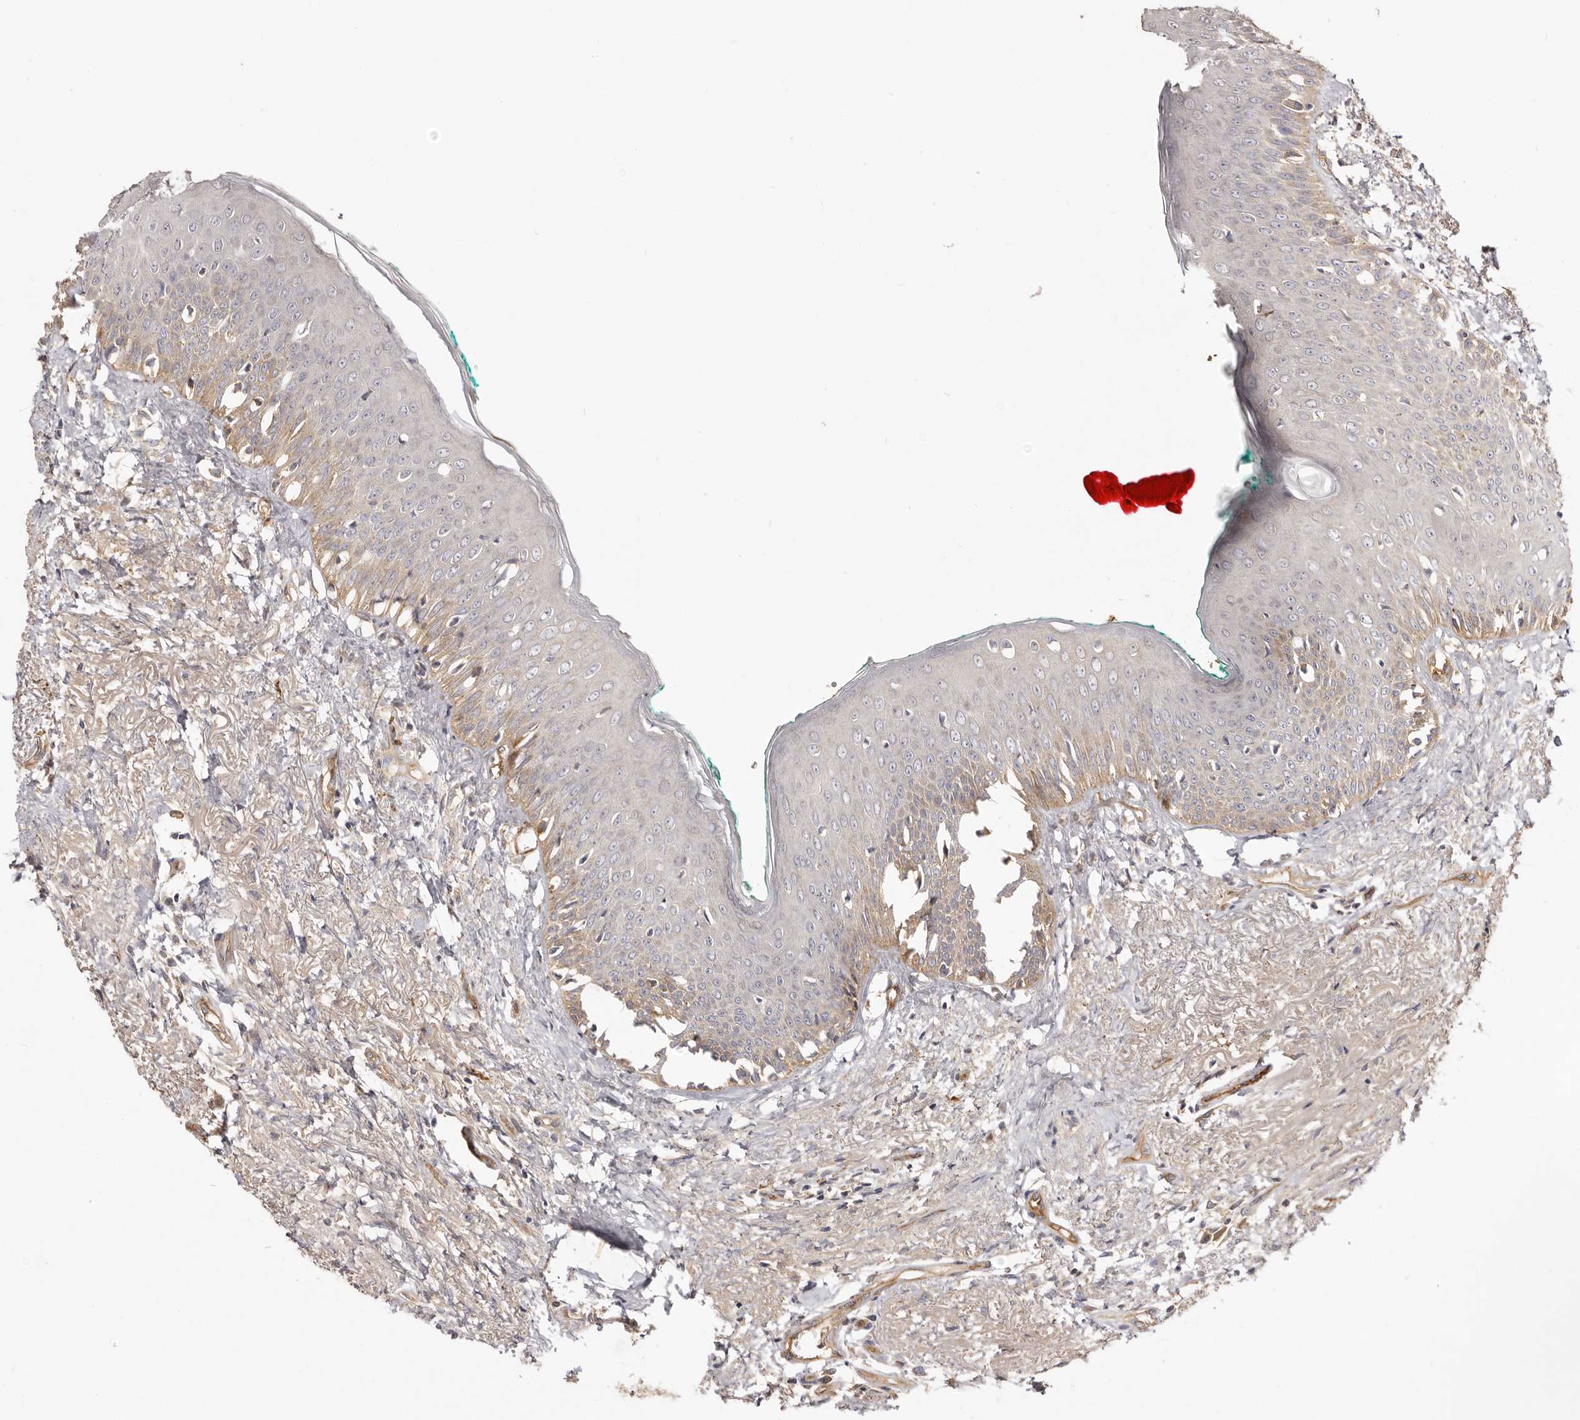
{"staining": {"intensity": "weak", "quantity": "<25%", "location": "cytoplasmic/membranous"}, "tissue": "oral mucosa", "cell_type": "Squamous epithelial cells", "image_type": "normal", "snomed": [{"axis": "morphology", "description": "Normal tissue, NOS"}, {"axis": "topography", "description": "Oral tissue"}], "caption": "Squamous epithelial cells are negative for protein expression in unremarkable human oral mucosa. Brightfield microscopy of immunohistochemistry stained with DAB (3,3'-diaminobenzidine) (brown) and hematoxylin (blue), captured at high magnification.", "gene": "ADAMTS9", "patient": {"sex": "female", "age": 70}}